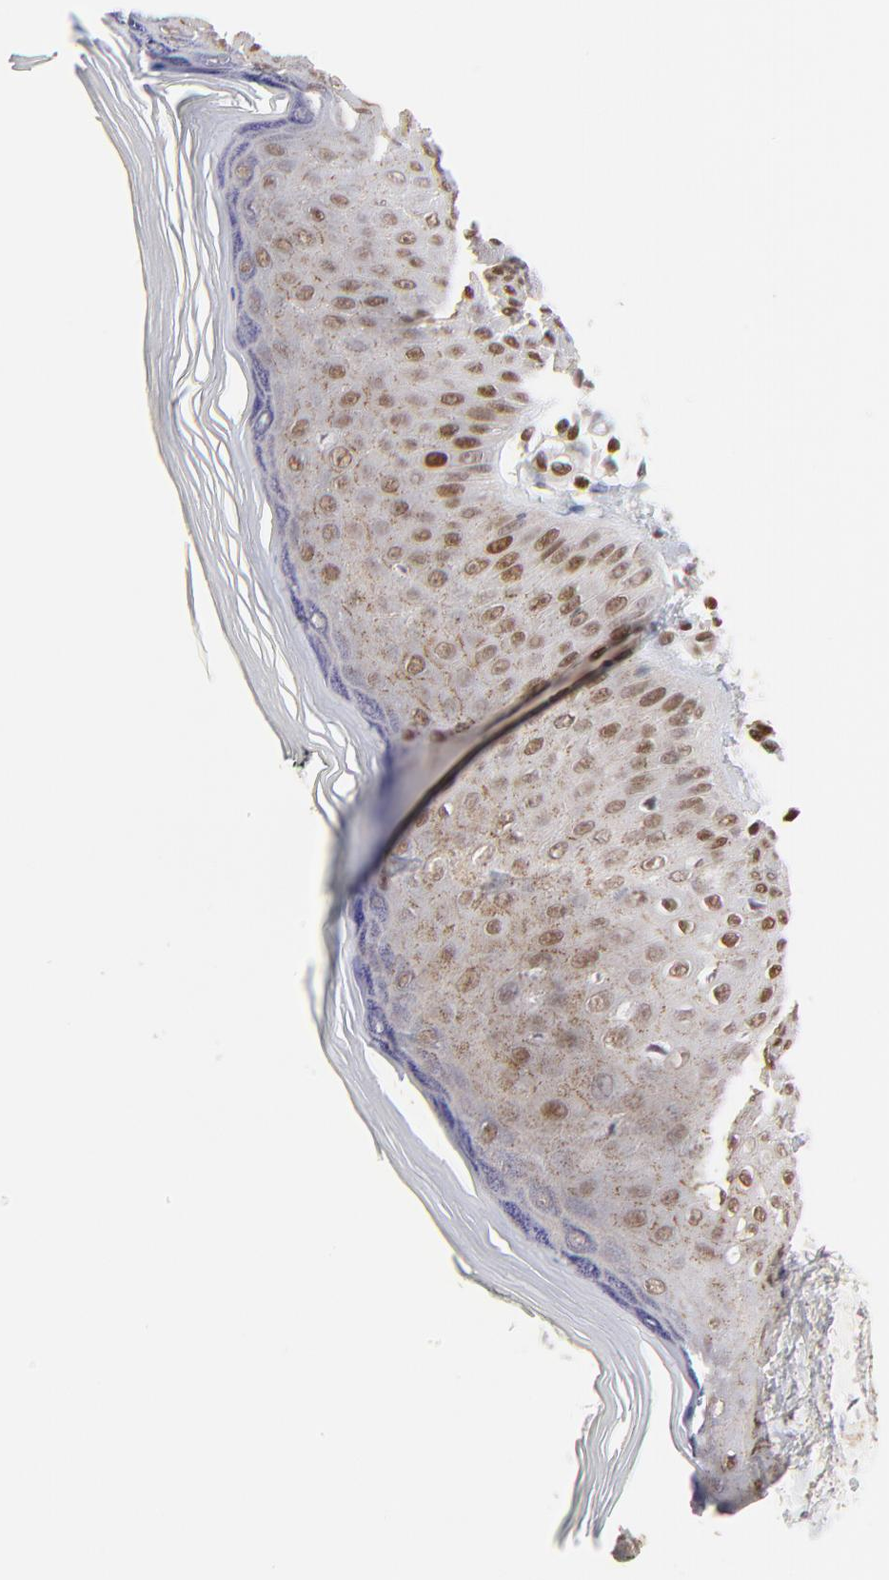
{"staining": {"intensity": "strong", "quantity": ">75%", "location": "nuclear"}, "tissue": "skin", "cell_type": "Epidermal cells", "image_type": "normal", "snomed": [{"axis": "morphology", "description": "Normal tissue, NOS"}, {"axis": "morphology", "description": "Inflammation, NOS"}, {"axis": "topography", "description": "Soft tissue"}, {"axis": "topography", "description": "Anal"}], "caption": "Immunohistochemical staining of unremarkable skin reveals high levels of strong nuclear positivity in approximately >75% of epidermal cells. (DAB IHC, brown staining for protein, blue staining for nuclei).", "gene": "OGFOD1", "patient": {"sex": "female", "age": 15}}